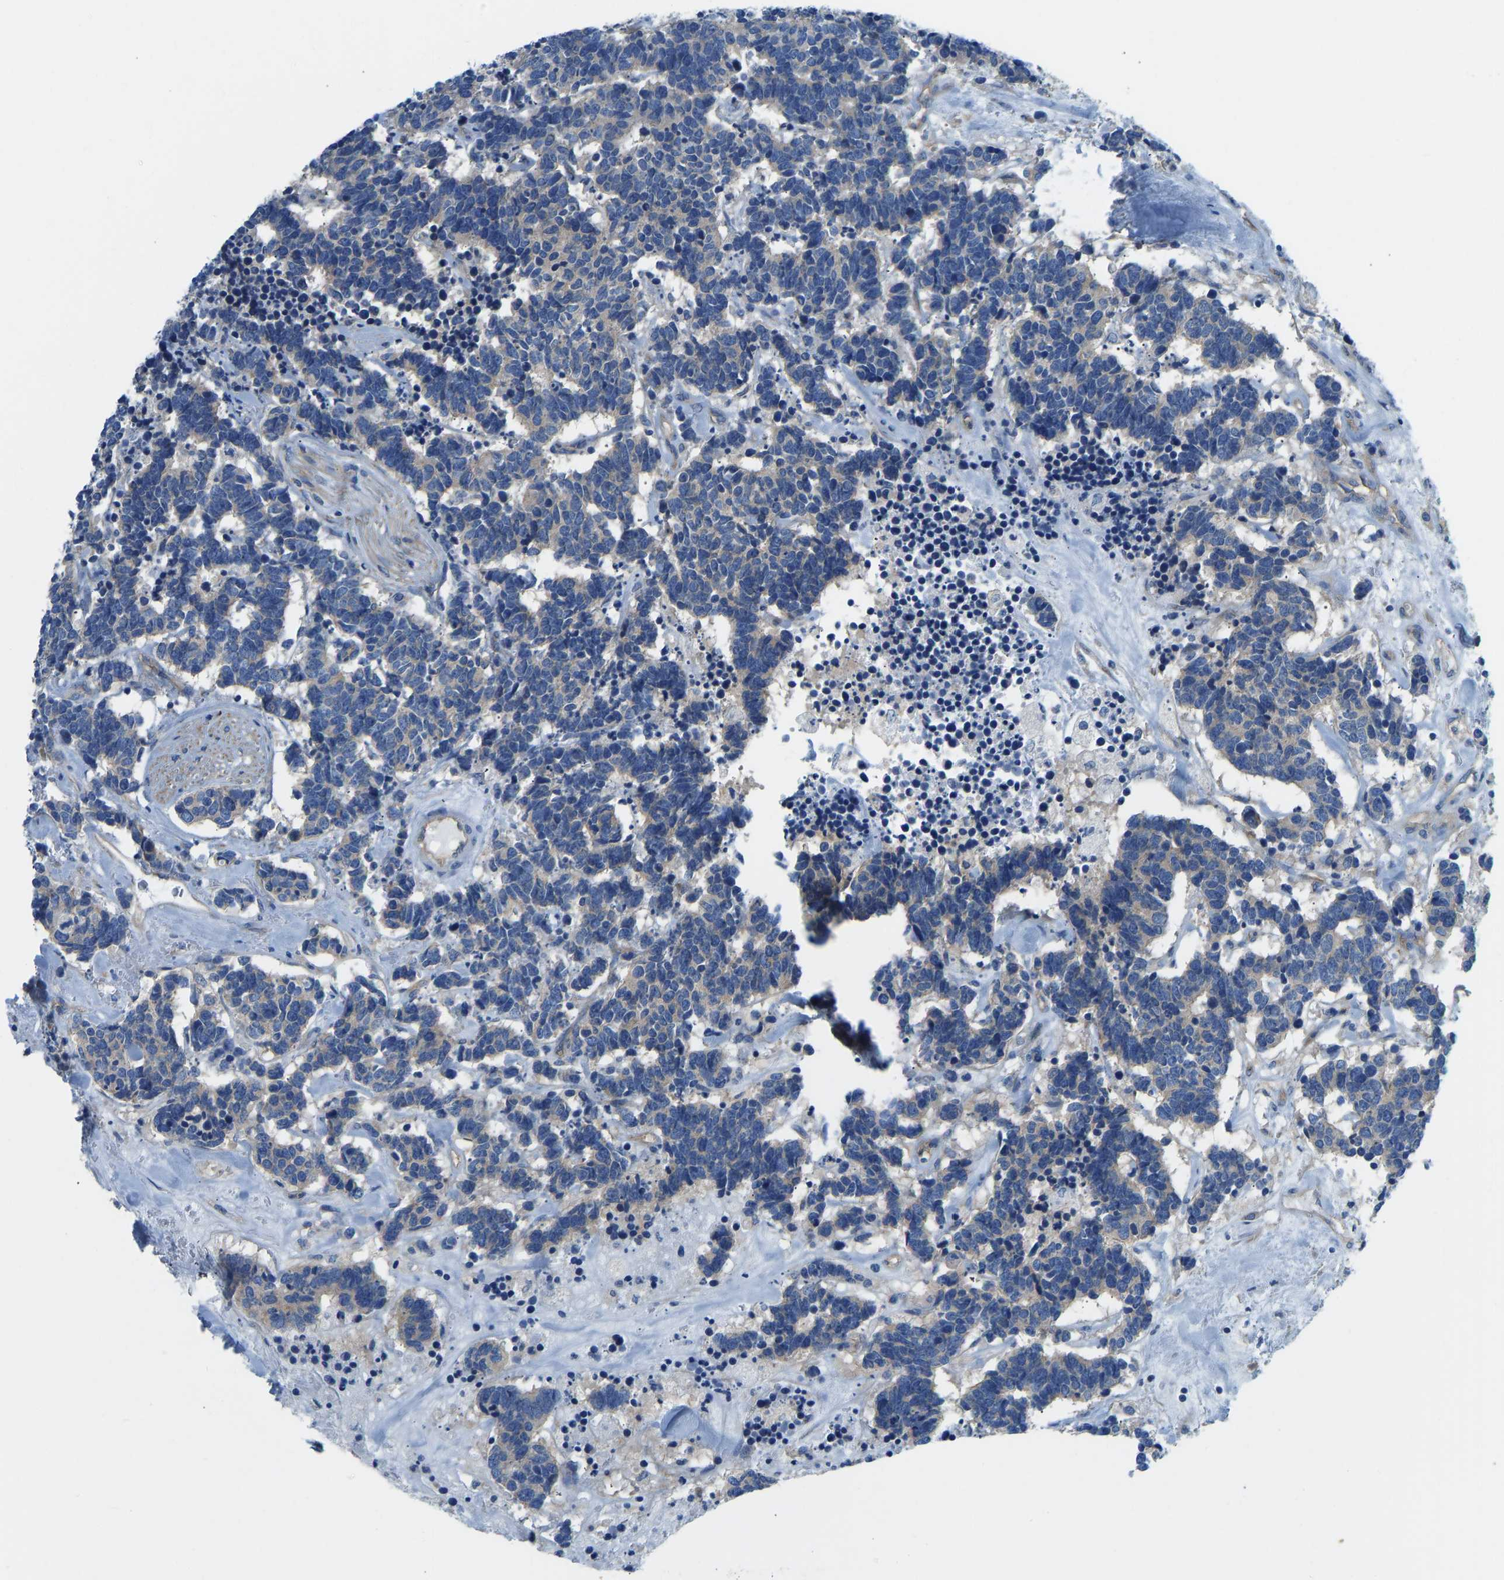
{"staining": {"intensity": "weak", "quantity": "<25%", "location": "cytoplasmic/membranous"}, "tissue": "carcinoid", "cell_type": "Tumor cells", "image_type": "cancer", "snomed": [{"axis": "morphology", "description": "Carcinoma, NOS"}, {"axis": "morphology", "description": "Carcinoid, malignant, NOS"}, {"axis": "topography", "description": "Urinary bladder"}], "caption": "Tumor cells are negative for protein expression in human carcinoid.", "gene": "CHAD", "patient": {"sex": "male", "age": 57}}